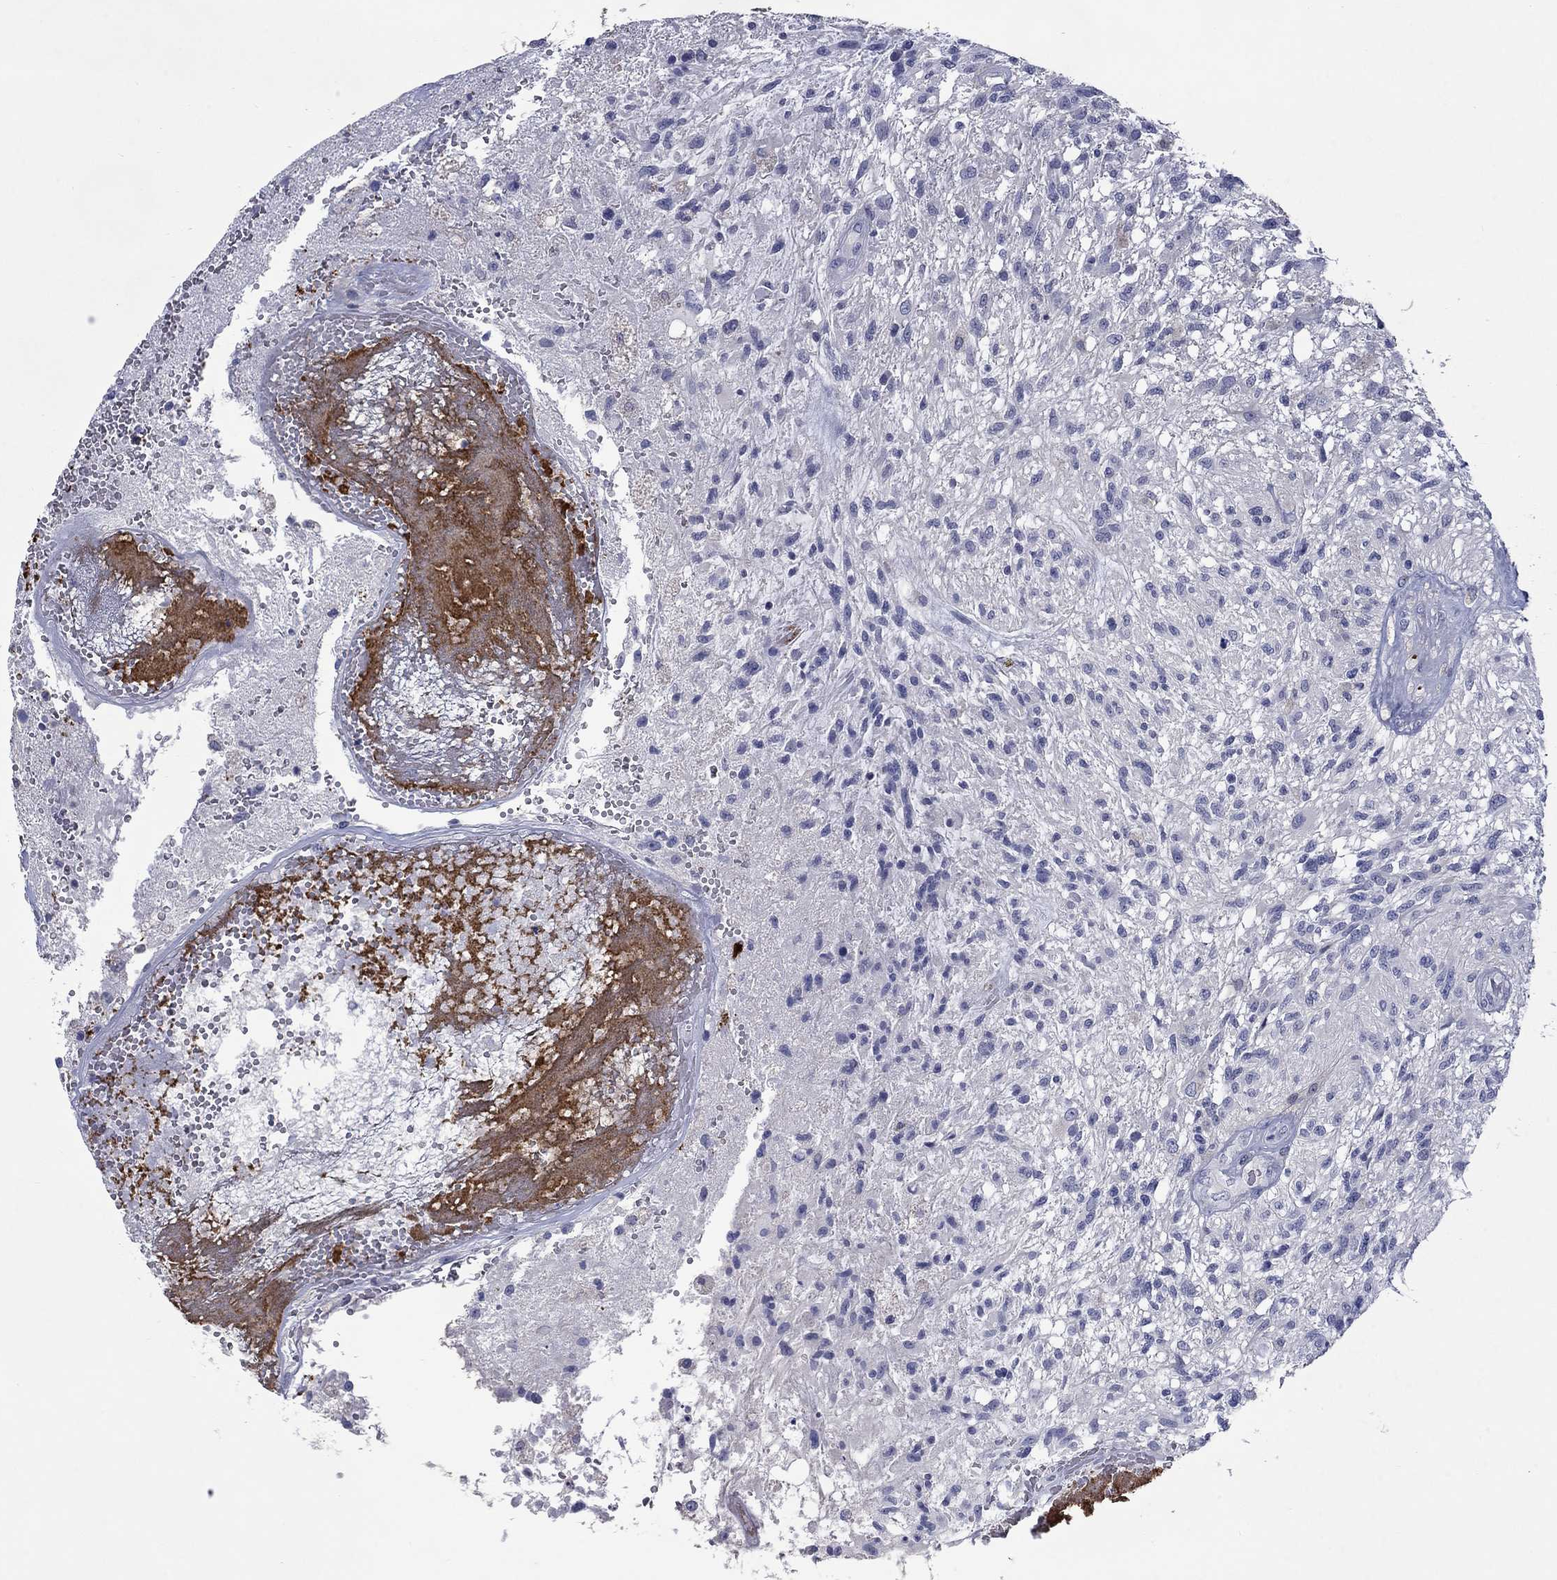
{"staining": {"intensity": "negative", "quantity": "none", "location": "none"}, "tissue": "glioma", "cell_type": "Tumor cells", "image_type": "cancer", "snomed": [{"axis": "morphology", "description": "Glioma, malignant, High grade"}, {"axis": "topography", "description": "Brain"}], "caption": "Tumor cells show no significant expression in malignant high-grade glioma.", "gene": "PLEK", "patient": {"sex": "male", "age": 56}}